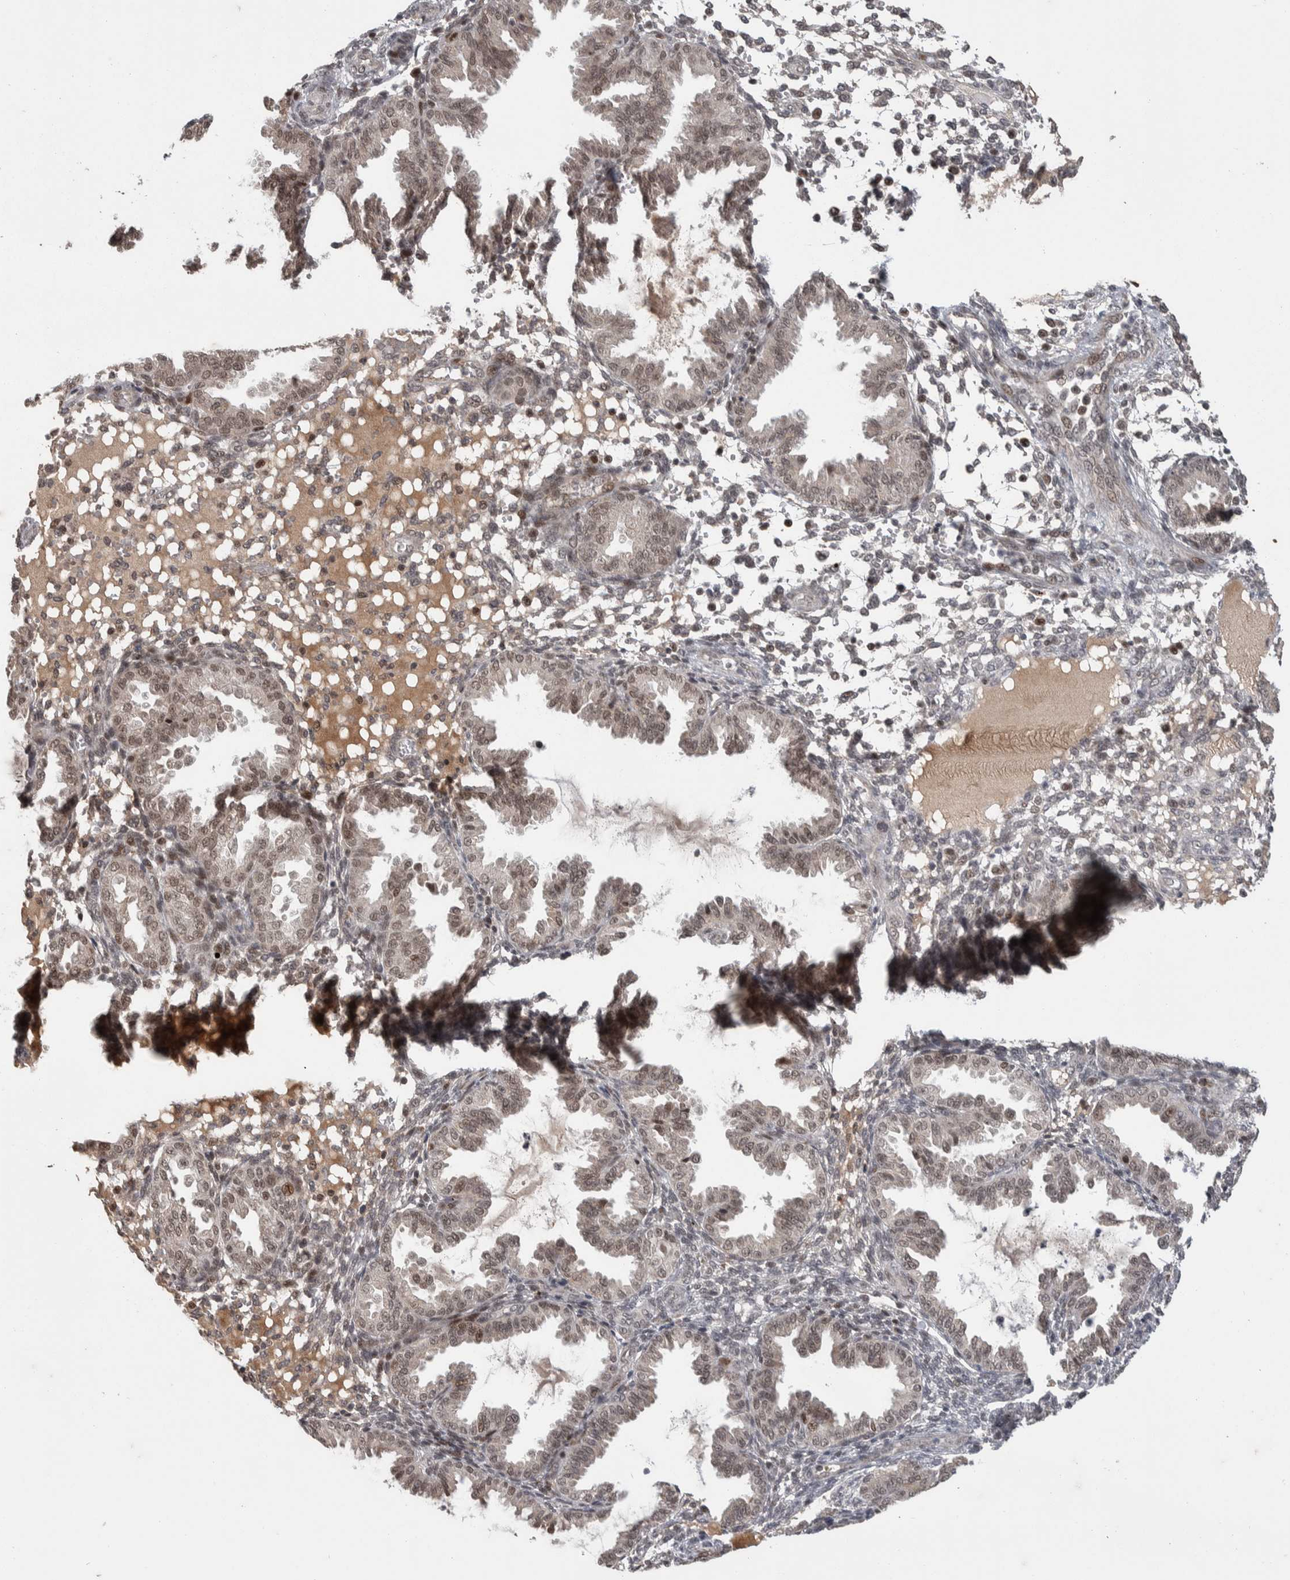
{"staining": {"intensity": "weak", "quantity": "<25%", "location": "nuclear"}, "tissue": "endometrium", "cell_type": "Cells in endometrial stroma", "image_type": "normal", "snomed": [{"axis": "morphology", "description": "Normal tissue, NOS"}, {"axis": "topography", "description": "Endometrium"}], "caption": "Endometrium stained for a protein using IHC exhibits no expression cells in endometrial stroma.", "gene": "ZNF592", "patient": {"sex": "female", "age": 33}}